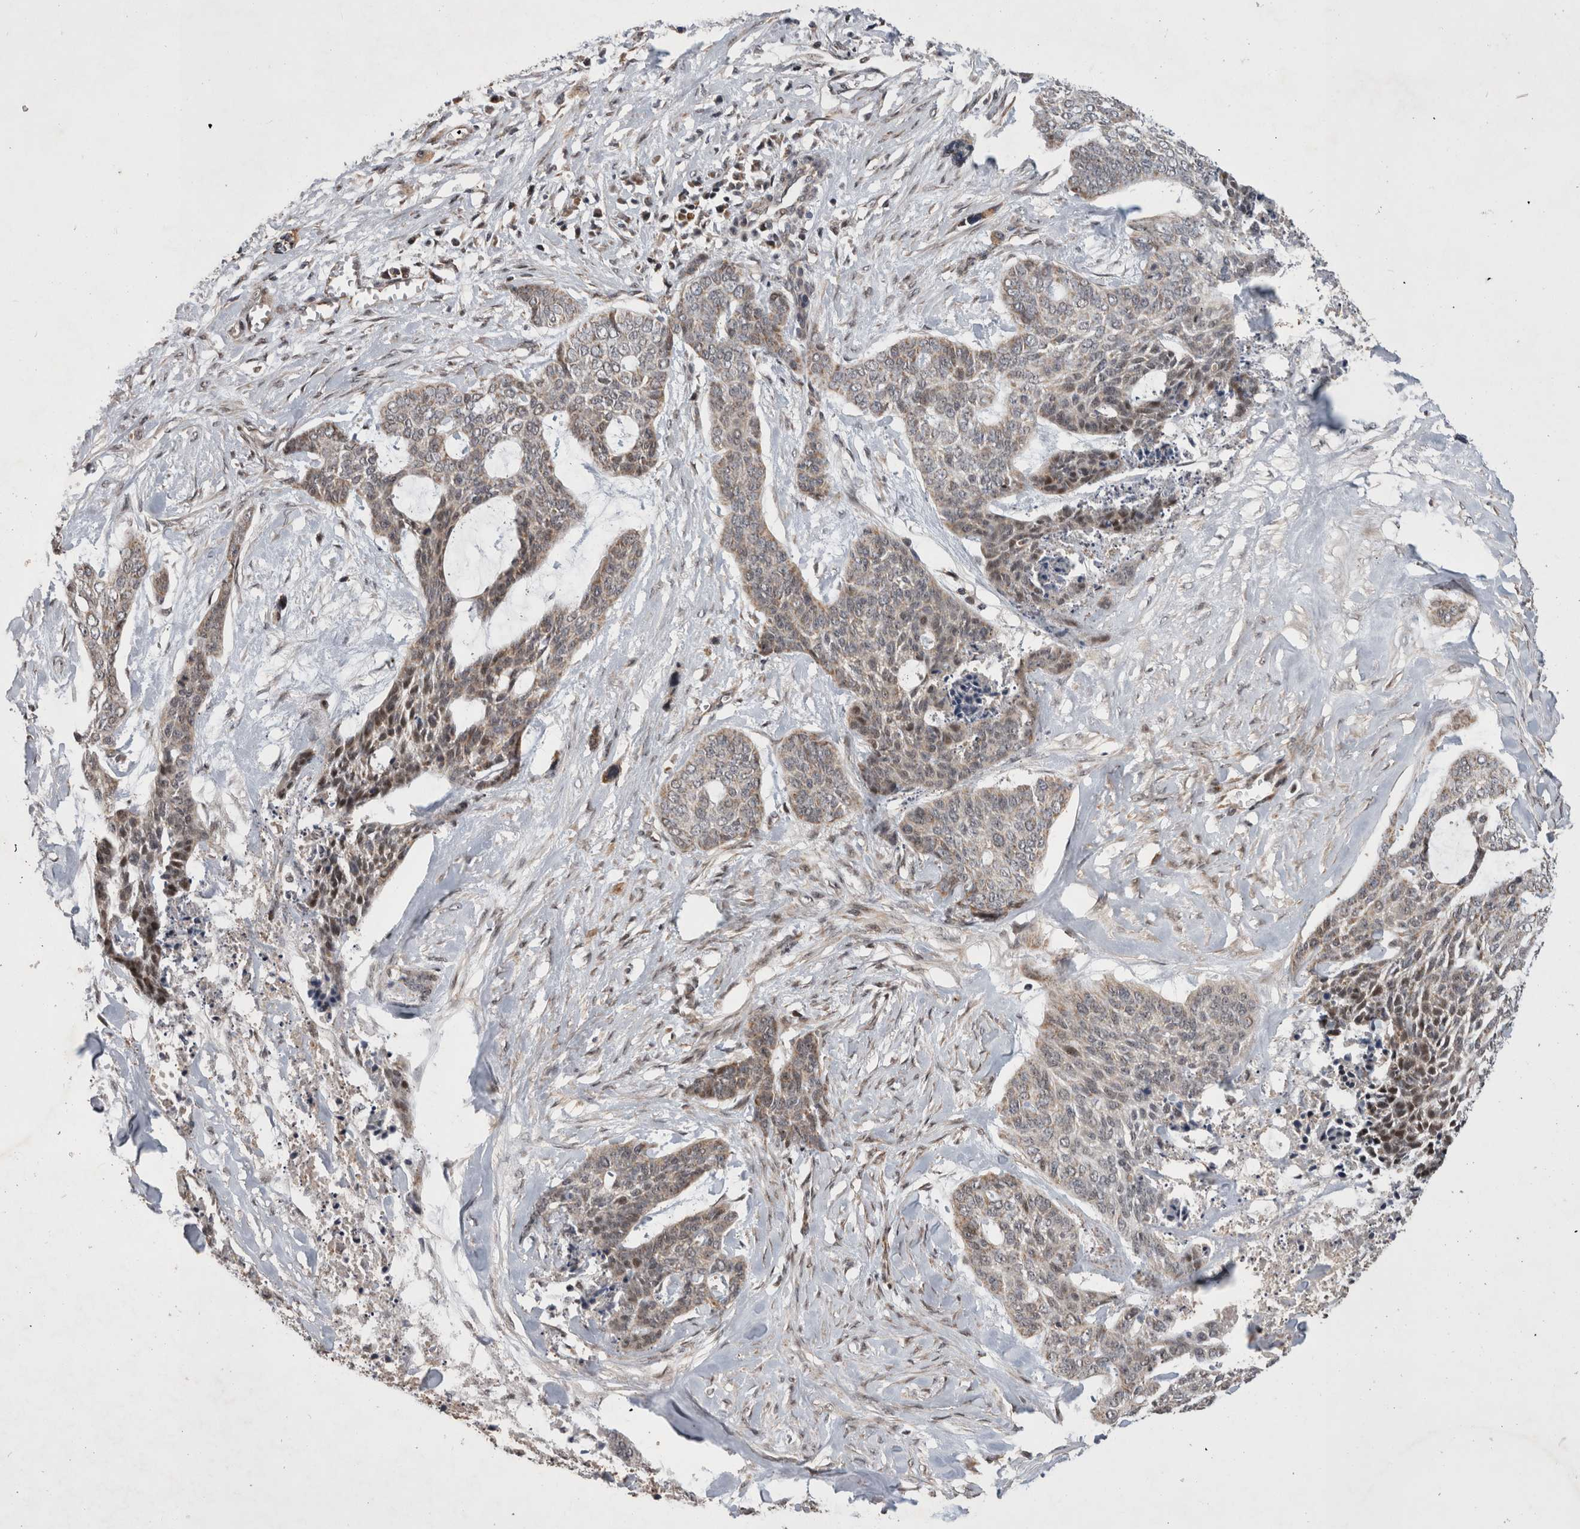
{"staining": {"intensity": "weak", "quantity": "25%-75%", "location": "cytoplasmic/membranous"}, "tissue": "skin cancer", "cell_type": "Tumor cells", "image_type": "cancer", "snomed": [{"axis": "morphology", "description": "Basal cell carcinoma"}, {"axis": "topography", "description": "Skin"}], "caption": "Skin basal cell carcinoma stained with a protein marker reveals weak staining in tumor cells.", "gene": "MRPL37", "patient": {"sex": "female", "age": 64}}